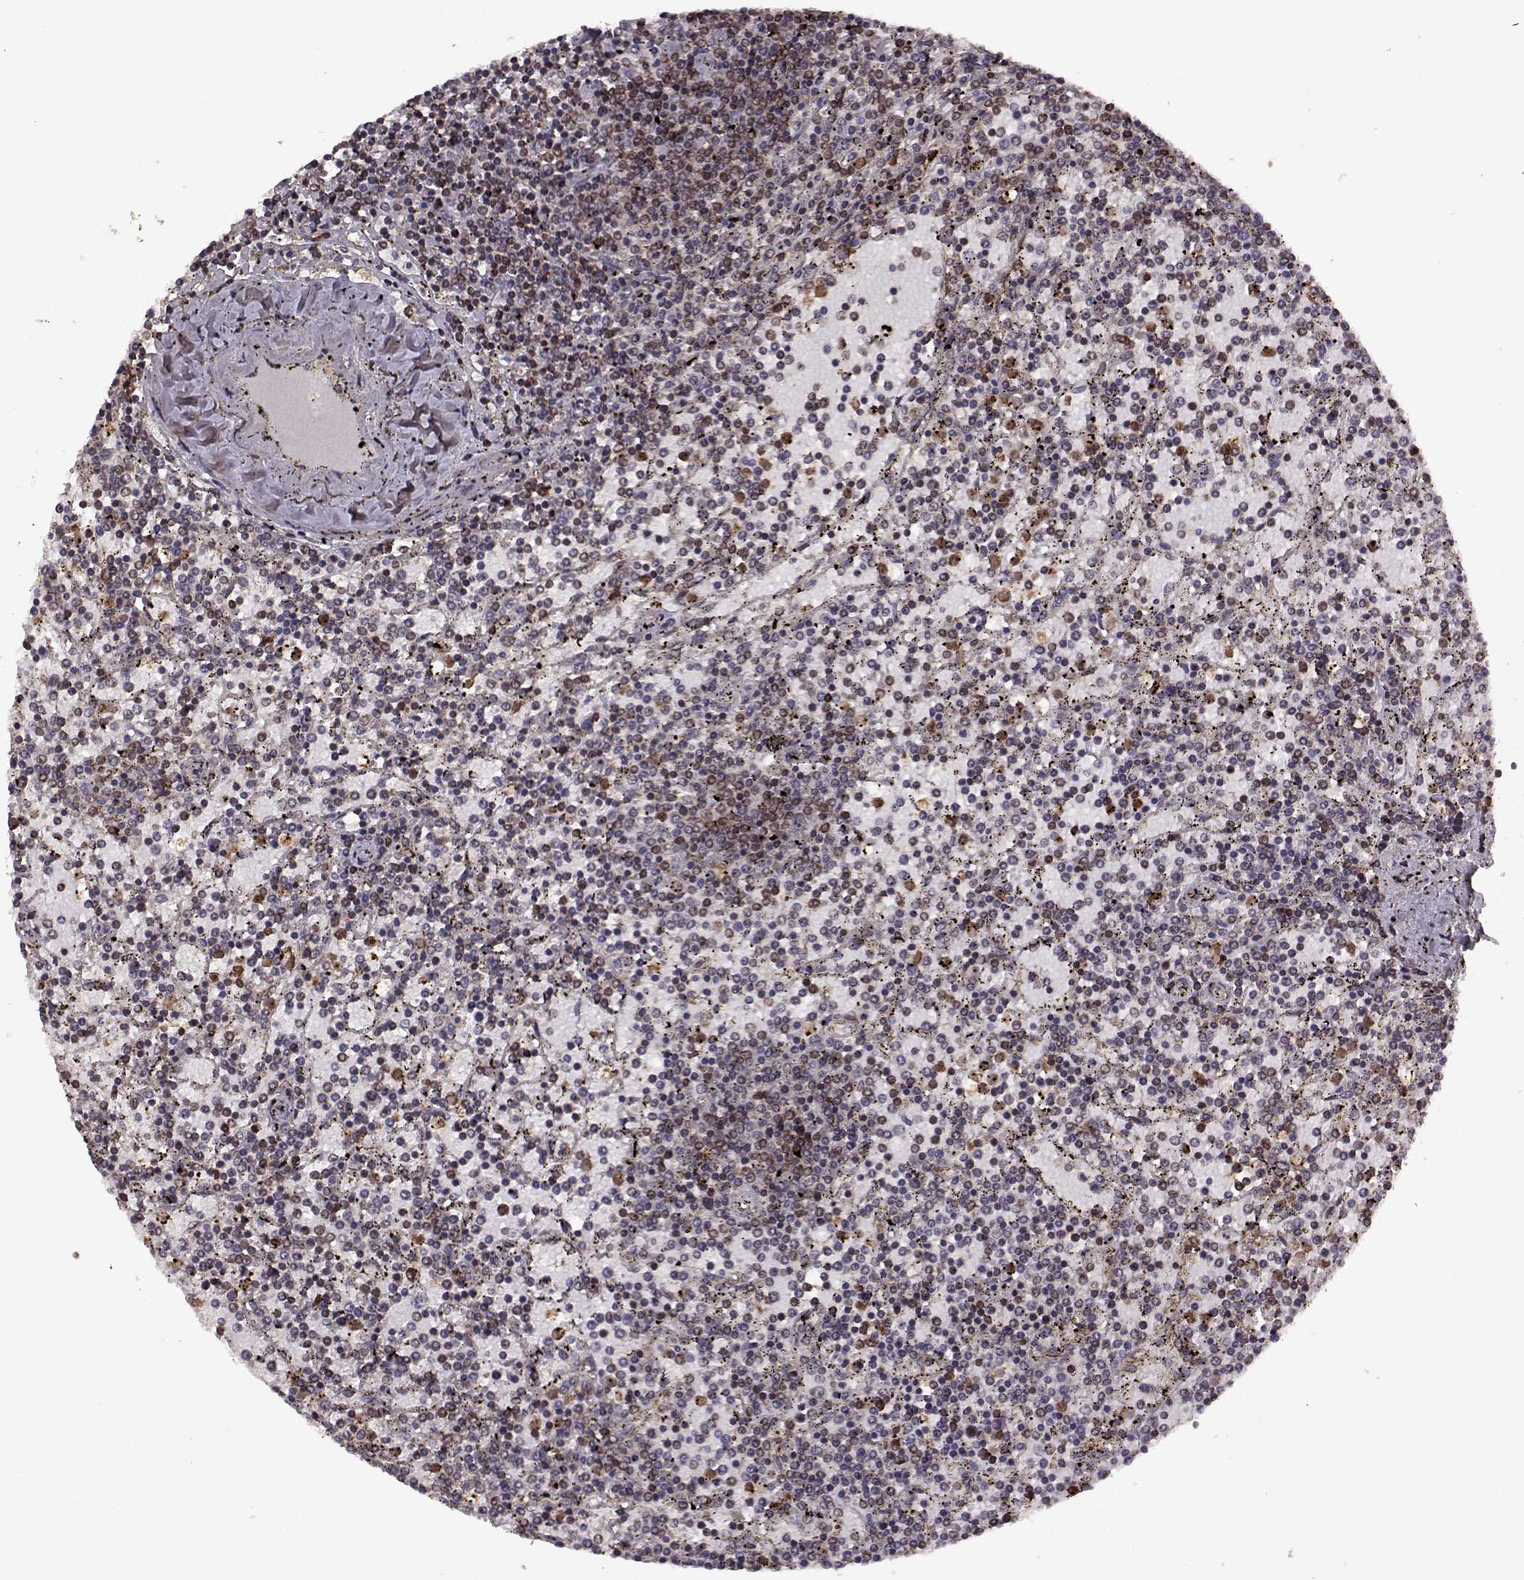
{"staining": {"intensity": "negative", "quantity": "none", "location": "none"}, "tissue": "lymphoma", "cell_type": "Tumor cells", "image_type": "cancer", "snomed": [{"axis": "morphology", "description": "Malignant lymphoma, non-Hodgkin's type, Low grade"}, {"axis": "topography", "description": "Spleen"}], "caption": "A photomicrograph of malignant lymphoma, non-Hodgkin's type (low-grade) stained for a protein displays no brown staining in tumor cells. (Immunohistochemistry (ihc), brightfield microscopy, high magnification).", "gene": "TRMU", "patient": {"sex": "female", "age": 77}}